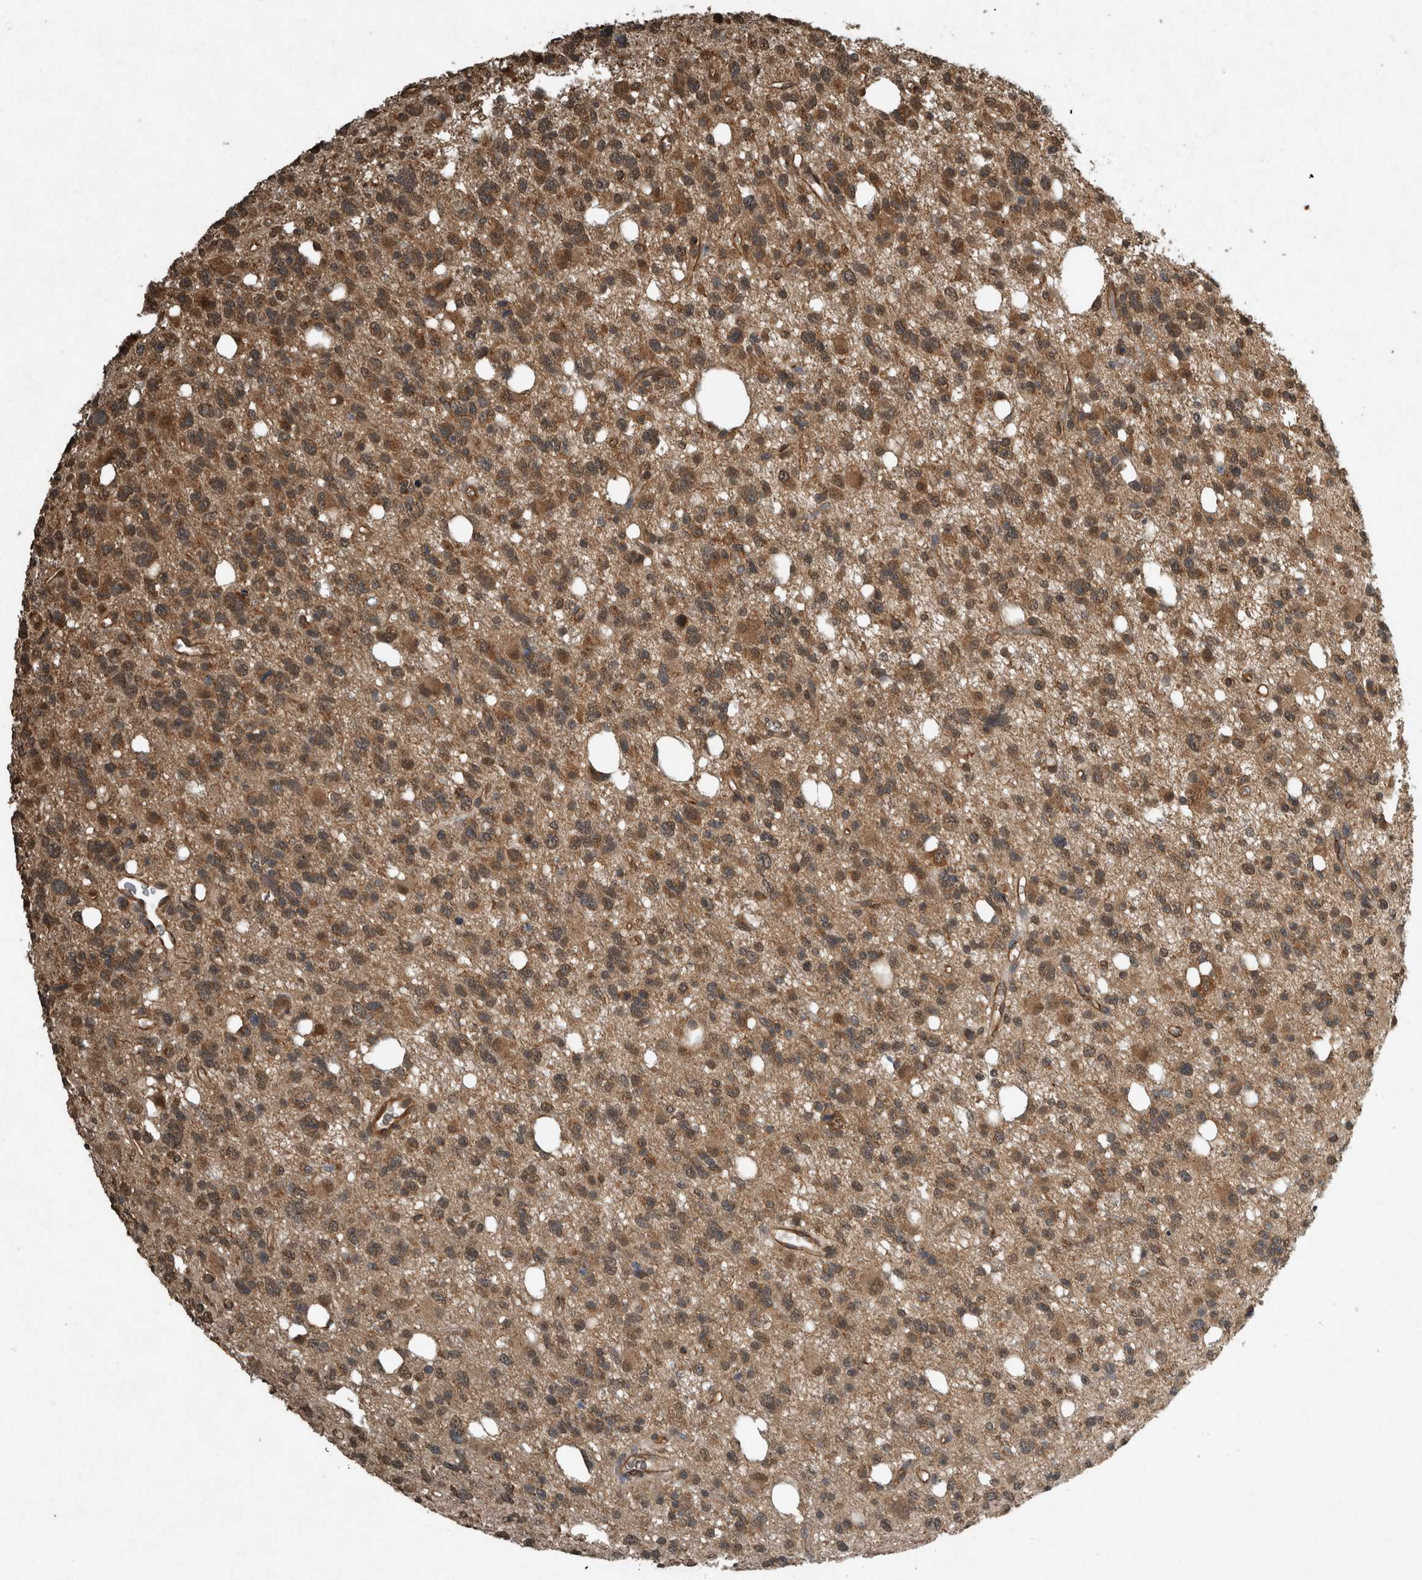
{"staining": {"intensity": "moderate", "quantity": ">75%", "location": "cytoplasmic/membranous,nuclear"}, "tissue": "glioma", "cell_type": "Tumor cells", "image_type": "cancer", "snomed": [{"axis": "morphology", "description": "Glioma, malignant, High grade"}, {"axis": "topography", "description": "Brain"}], "caption": "Protein staining shows moderate cytoplasmic/membranous and nuclear expression in about >75% of tumor cells in glioma.", "gene": "ARHGEF12", "patient": {"sex": "female", "age": 62}}